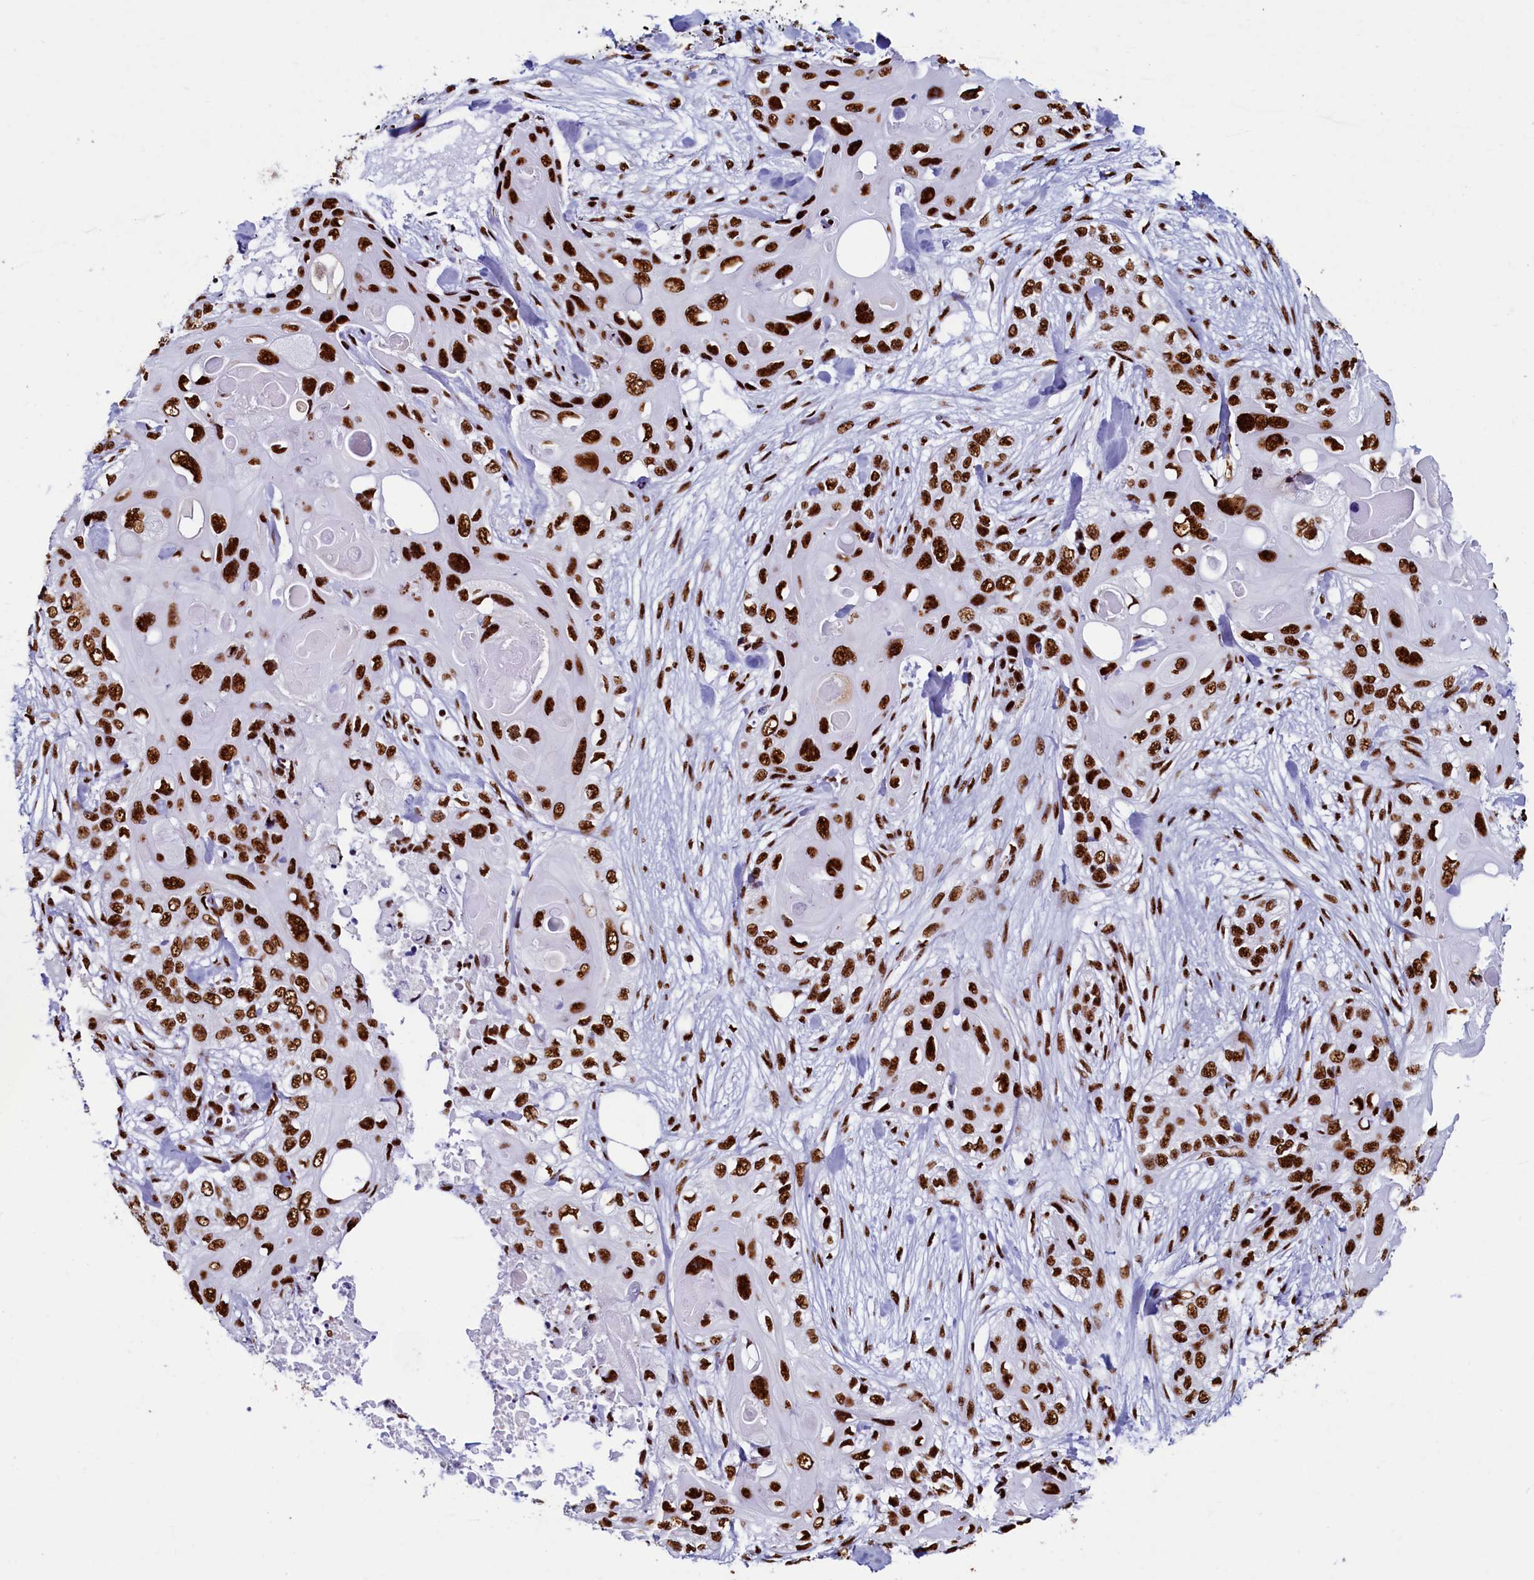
{"staining": {"intensity": "strong", "quantity": ">75%", "location": "nuclear"}, "tissue": "skin cancer", "cell_type": "Tumor cells", "image_type": "cancer", "snomed": [{"axis": "morphology", "description": "Normal tissue, NOS"}, {"axis": "morphology", "description": "Squamous cell carcinoma, NOS"}, {"axis": "topography", "description": "Skin"}], "caption": "Strong nuclear positivity for a protein is present in approximately >75% of tumor cells of skin squamous cell carcinoma using immunohistochemistry.", "gene": "SRRM2", "patient": {"sex": "male", "age": 72}}